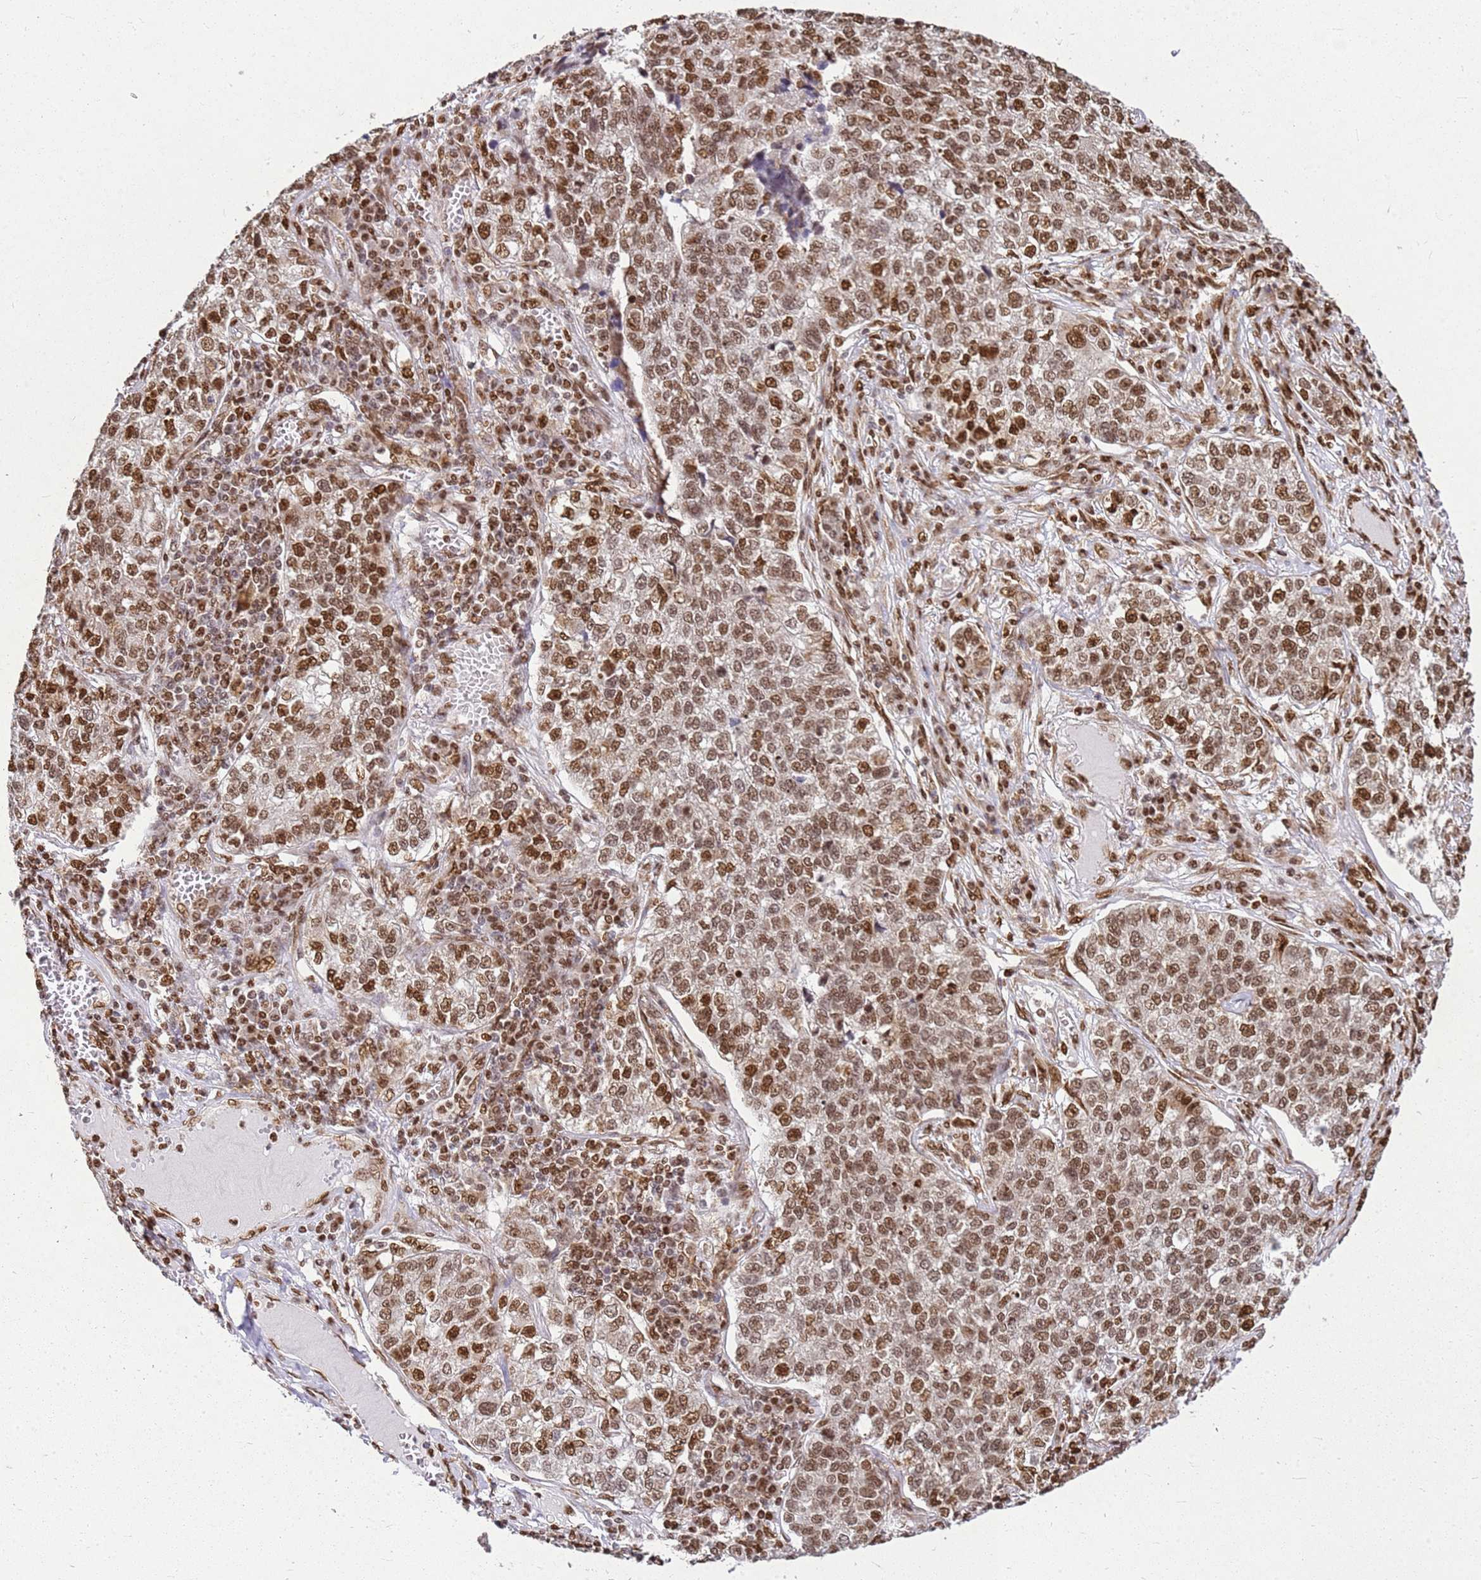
{"staining": {"intensity": "moderate", "quantity": ">75%", "location": "nuclear"}, "tissue": "lung cancer", "cell_type": "Tumor cells", "image_type": "cancer", "snomed": [{"axis": "morphology", "description": "Adenocarcinoma, NOS"}, {"axis": "topography", "description": "Lung"}], "caption": "This is a histology image of immunohistochemistry (IHC) staining of lung cancer, which shows moderate staining in the nuclear of tumor cells.", "gene": "APEX1", "patient": {"sex": "male", "age": 49}}